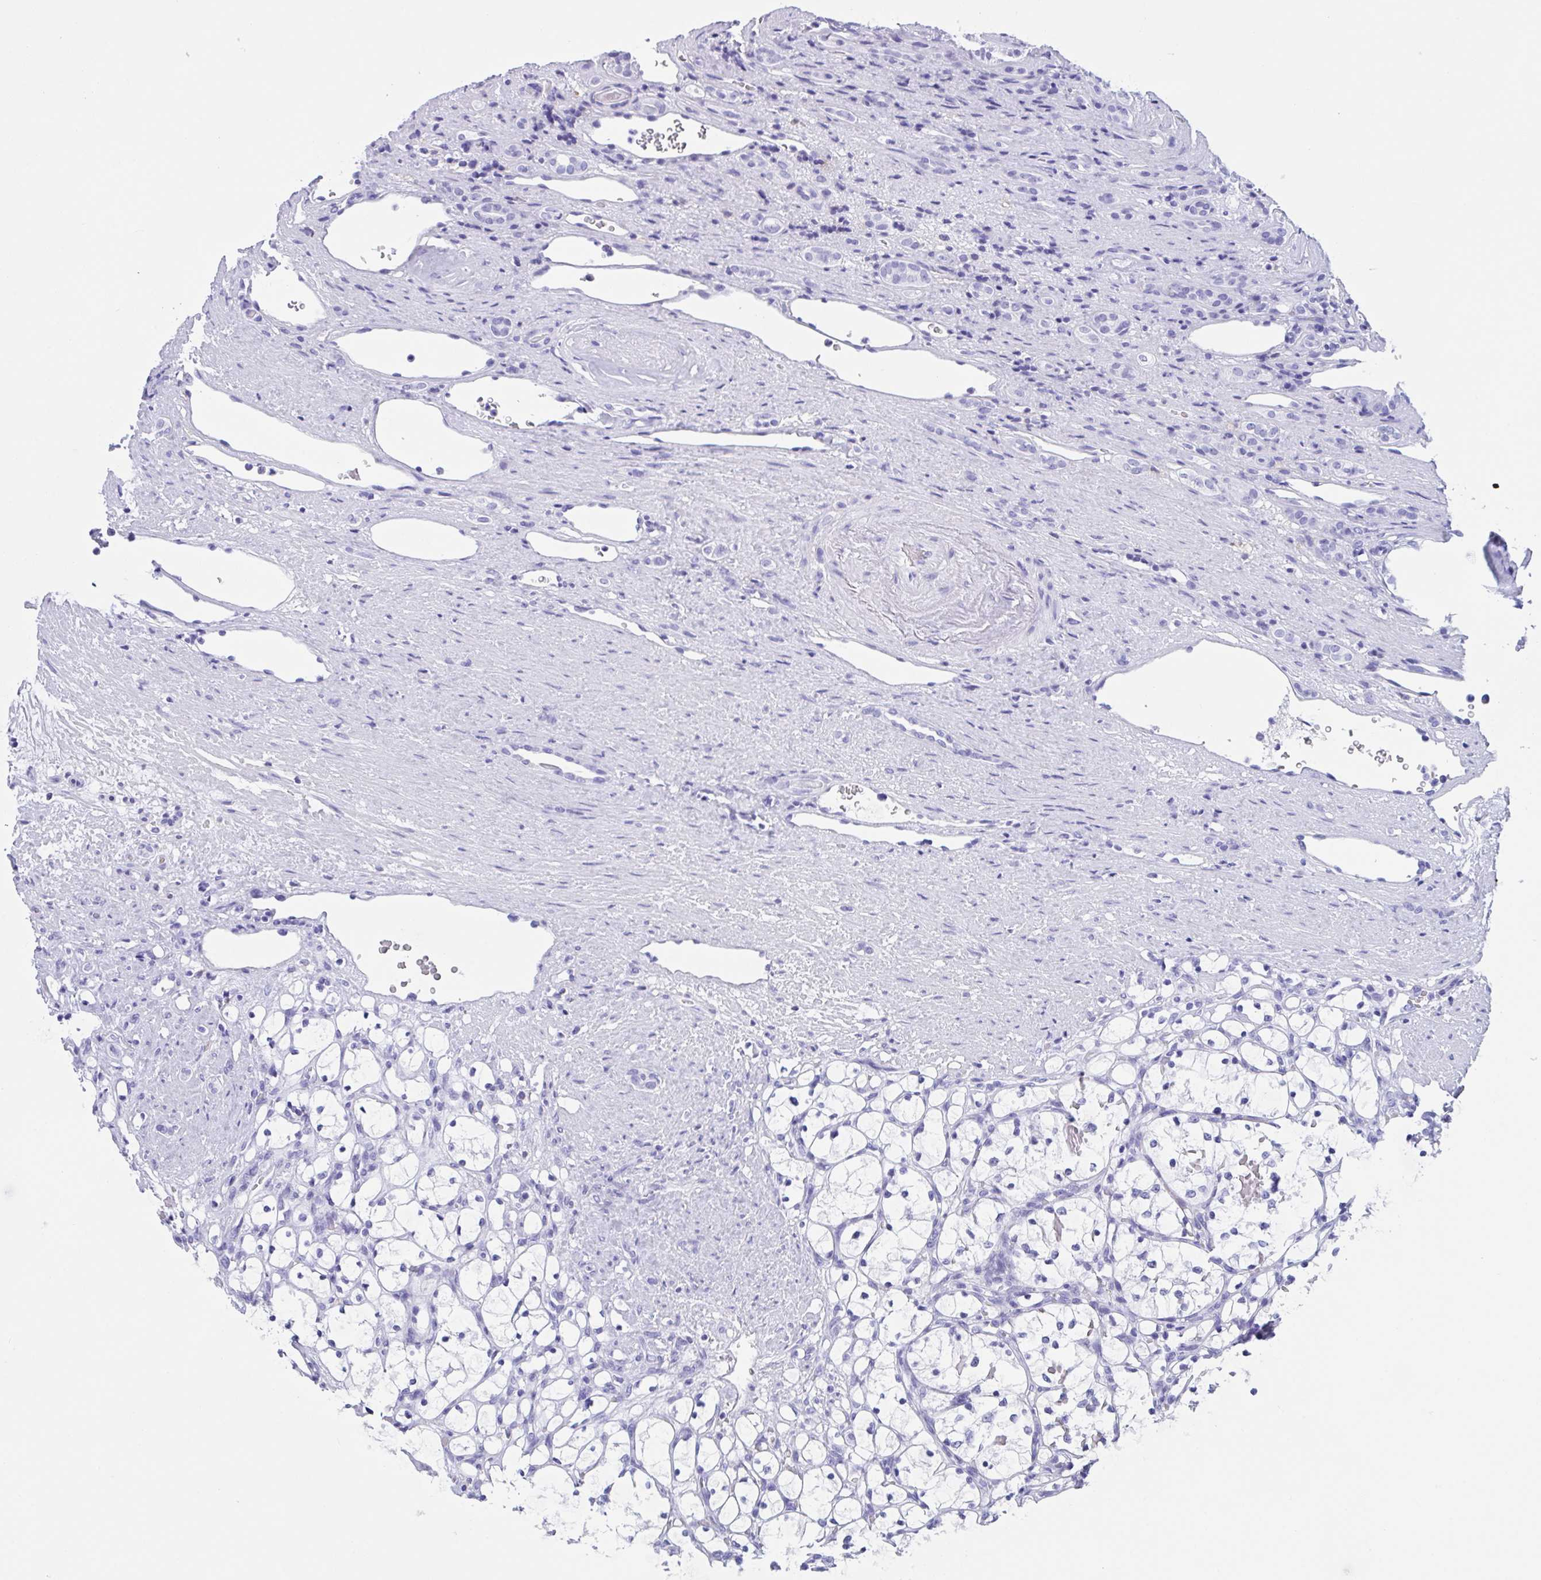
{"staining": {"intensity": "negative", "quantity": "none", "location": "none"}, "tissue": "renal cancer", "cell_type": "Tumor cells", "image_type": "cancer", "snomed": [{"axis": "morphology", "description": "Adenocarcinoma, NOS"}, {"axis": "topography", "description": "Kidney"}], "caption": "An IHC photomicrograph of adenocarcinoma (renal) is shown. There is no staining in tumor cells of adenocarcinoma (renal).", "gene": "ZNF850", "patient": {"sex": "female", "age": 69}}